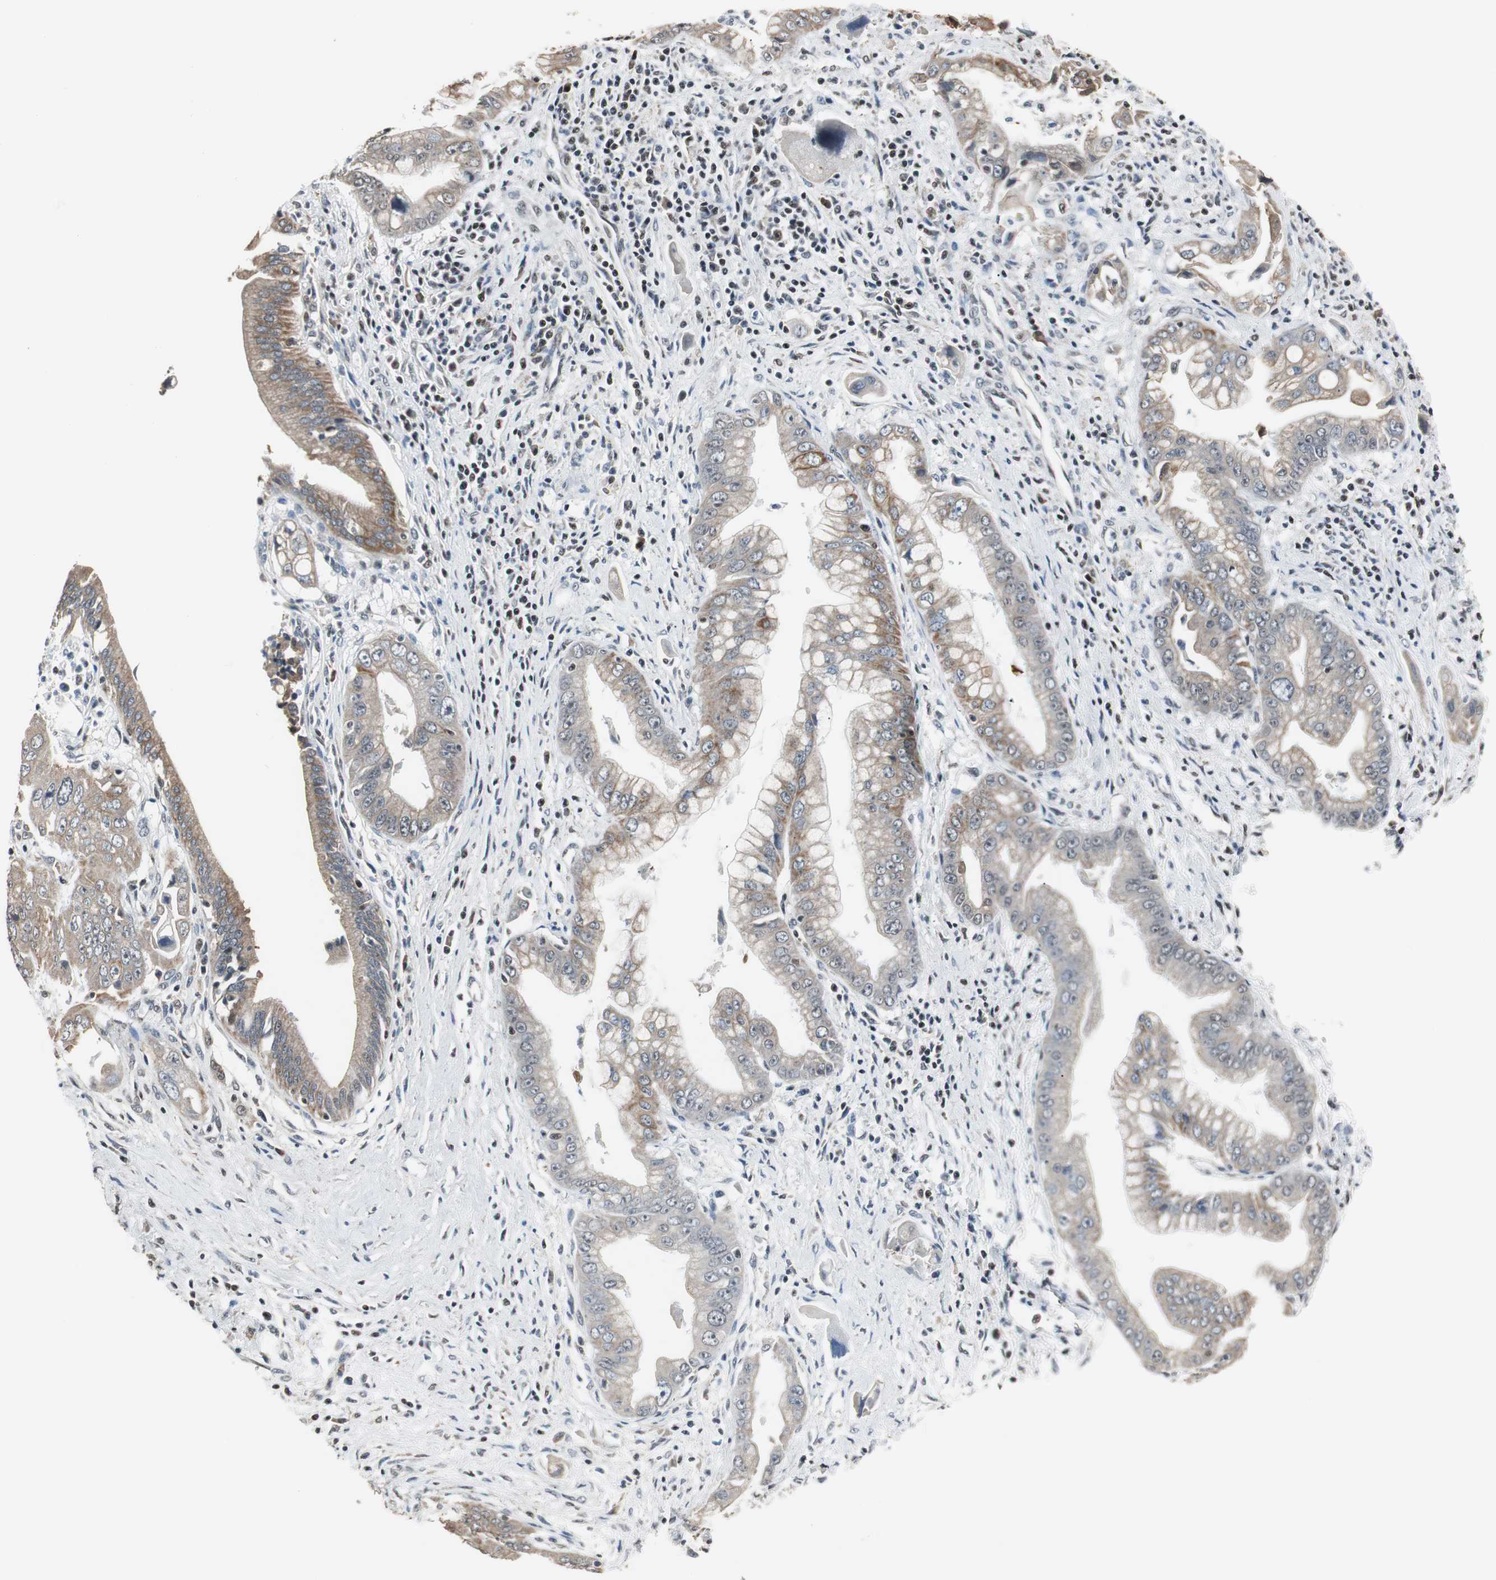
{"staining": {"intensity": "weak", "quantity": ">75%", "location": "cytoplasmic/membranous"}, "tissue": "pancreatic cancer", "cell_type": "Tumor cells", "image_type": "cancer", "snomed": [{"axis": "morphology", "description": "Adenocarcinoma, NOS"}, {"axis": "topography", "description": "Pancreas"}], "caption": "DAB immunohistochemical staining of adenocarcinoma (pancreatic) displays weak cytoplasmic/membranous protein expression in about >75% of tumor cells.", "gene": "TERF2IP", "patient": {"sex": "male", "age": 59}}